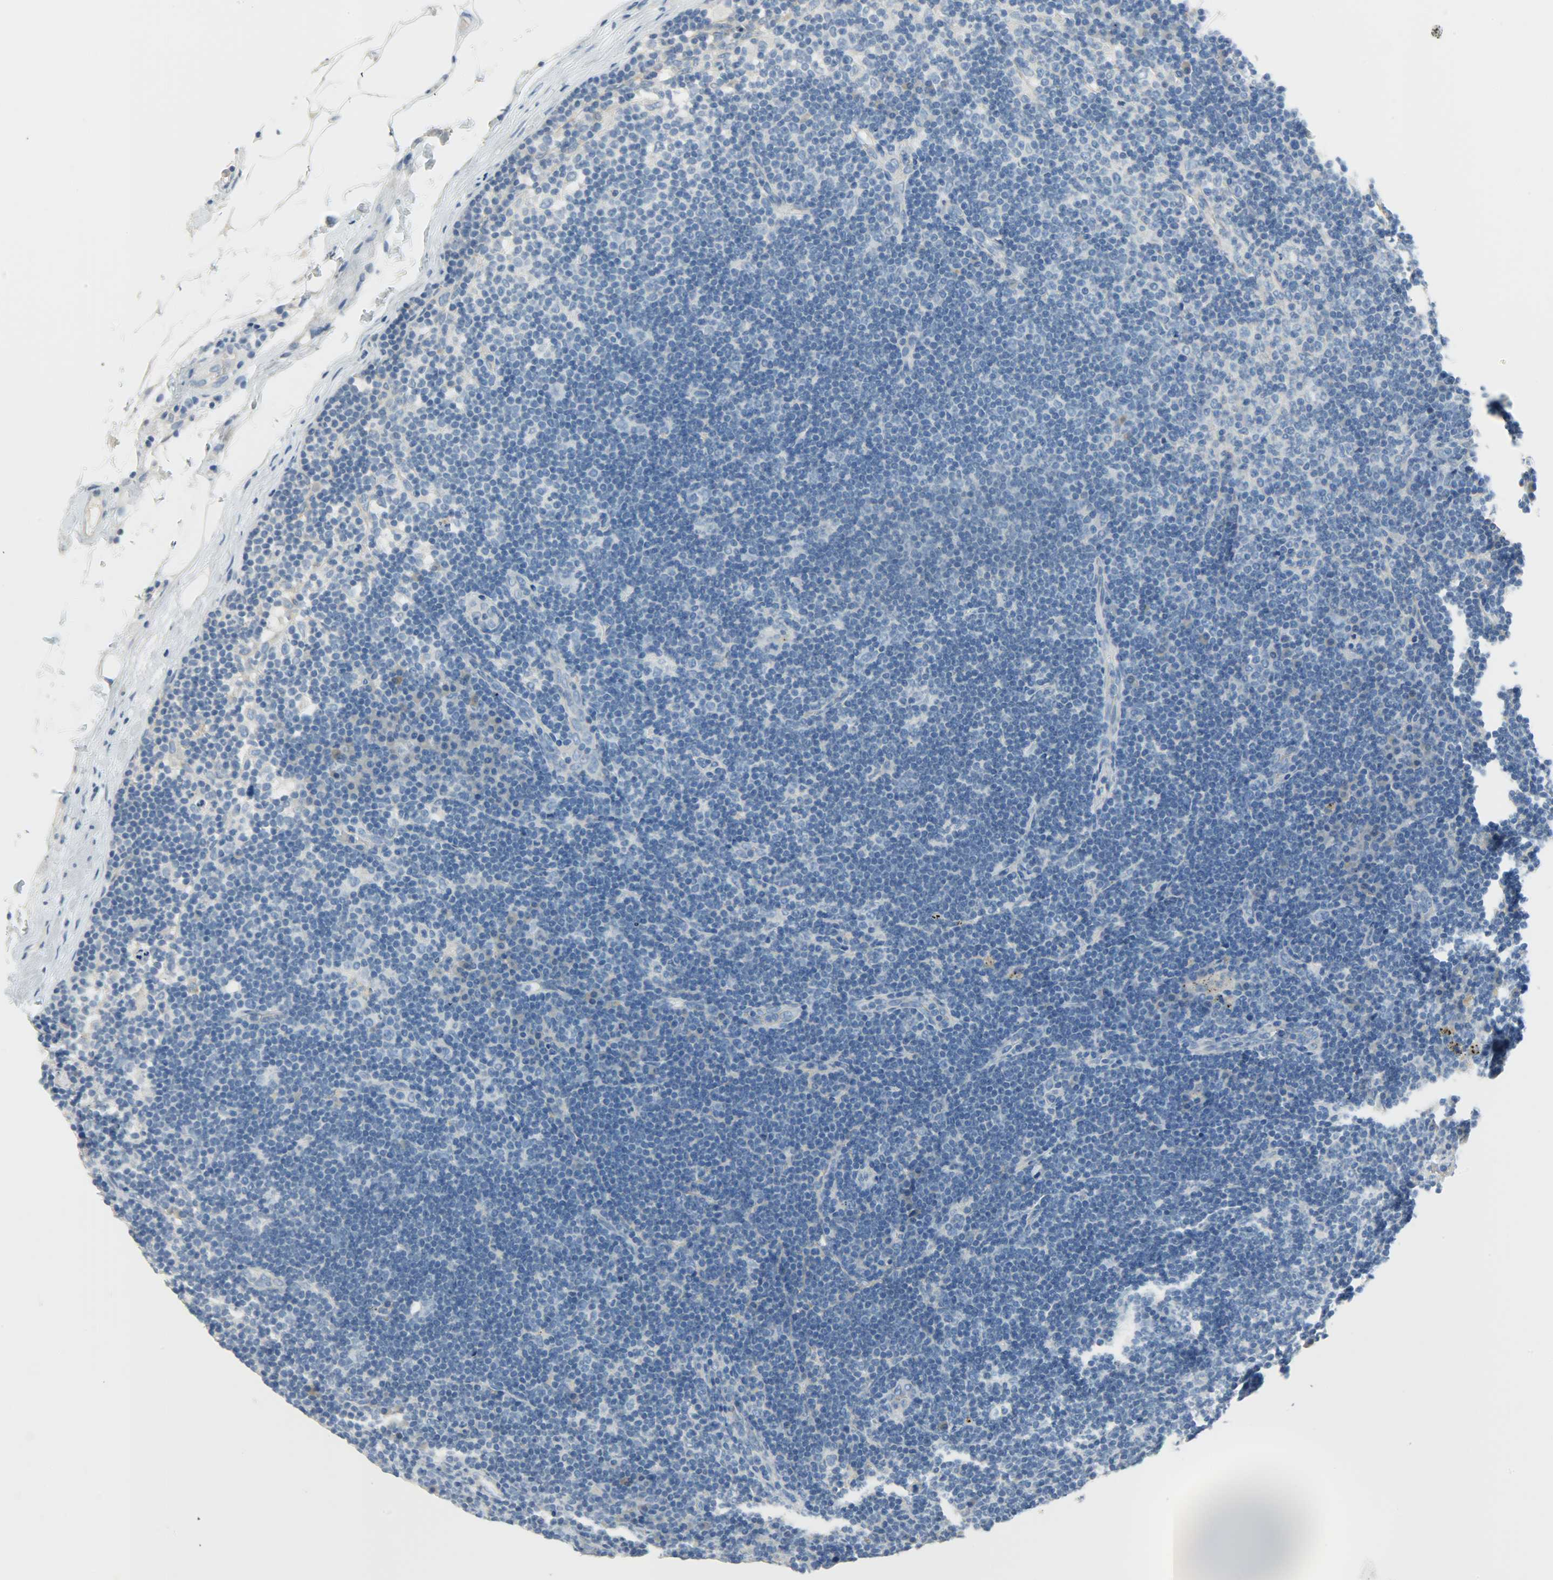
{"staining": {"intensity": "negative", "quantity": "none", "location": "none"}, "tissue": "lymph node", "cell_type": "Germinal center cells", "image_type": "normal", "snomed": [{"axis": "morphology", "description": "Normal tissue, NOS"}, {"axis": "morphology", "description": "Squamous cell carcinoma, metastatic, NOS"}, {"axis": "topography", "description": "Lymph node"}], "caption": "Micrograph shows no significant protein staining in germinal center cells of unremarkable lymph node. (Stains: DAB immunohistochemistry with hematoxylin counter stain, Microscopy: brightfield microscopy at high magnification).", "gene": "PROM1", "patient": {"sex": "female", "age": 53}}